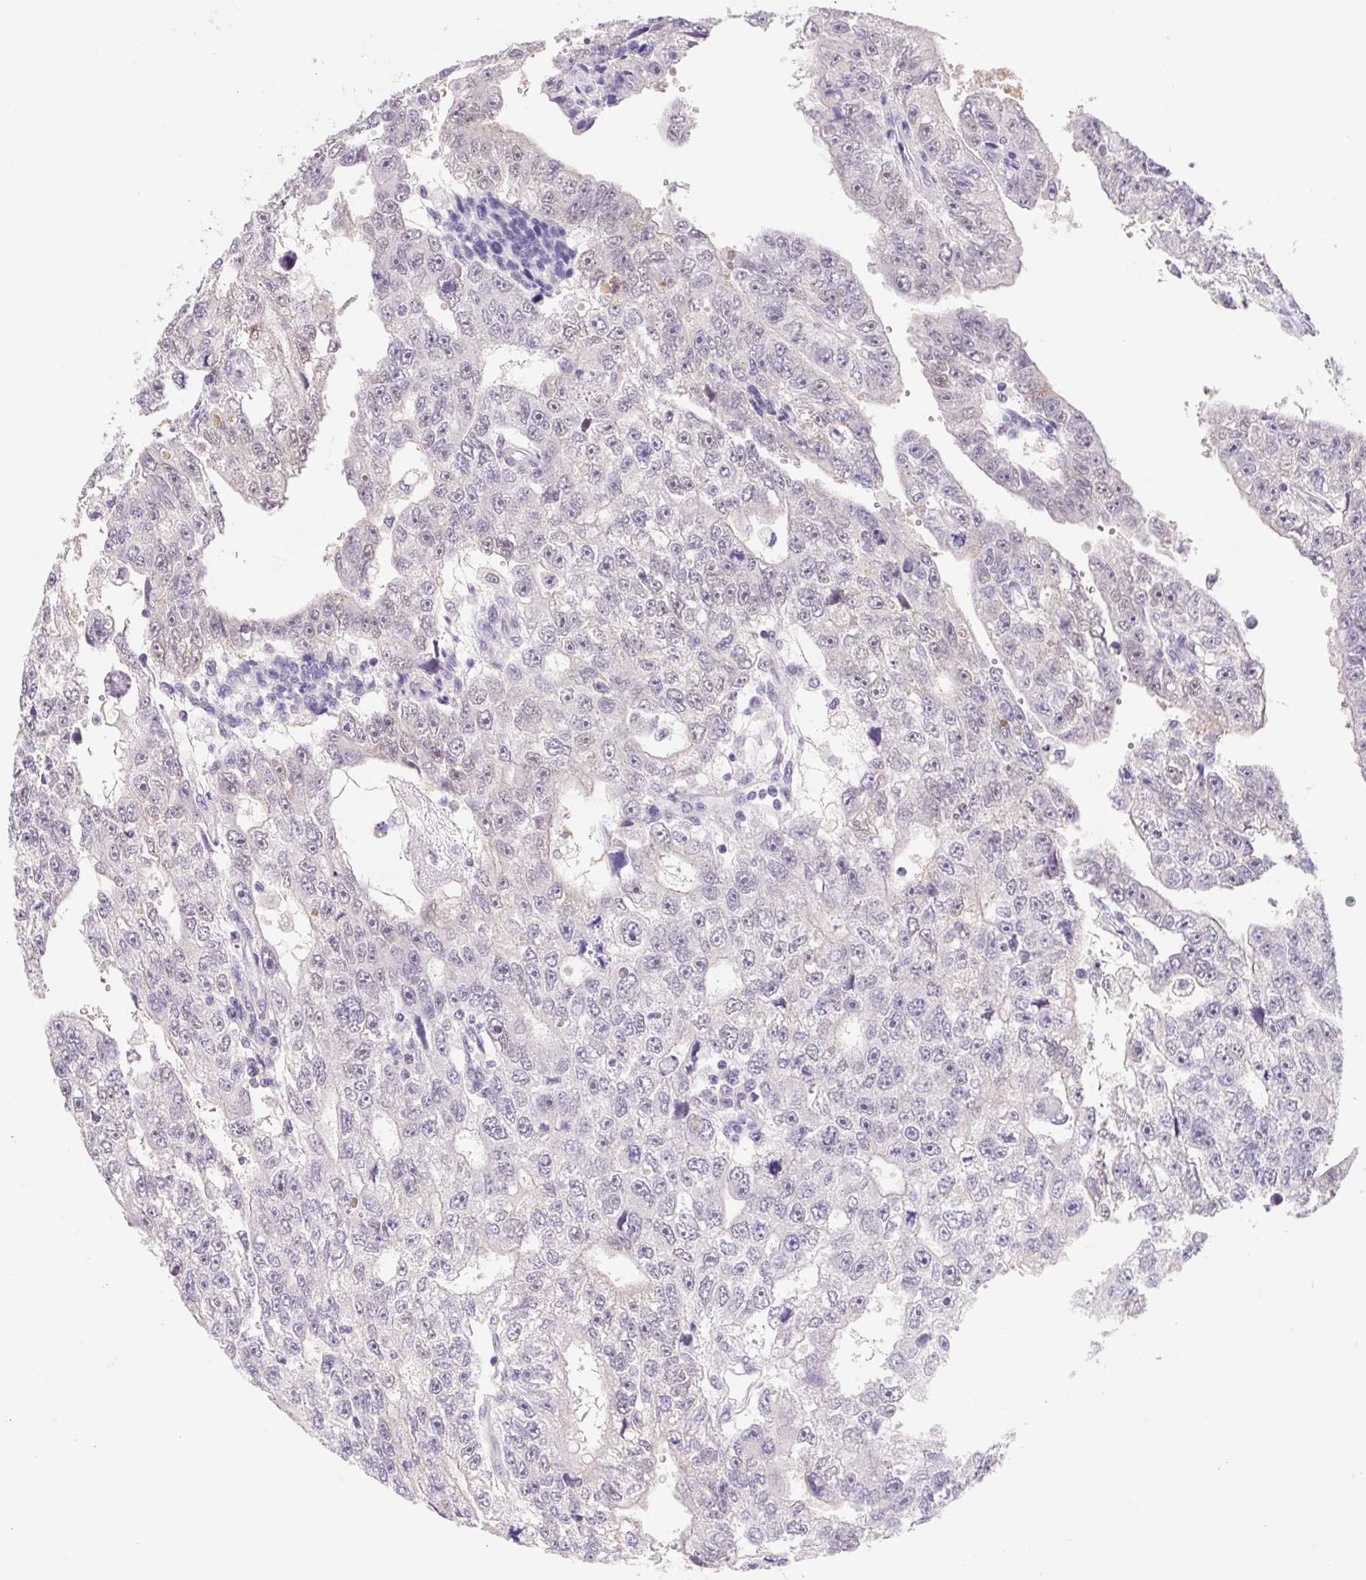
{"staining": {"intensity": "negative", "quantity": "none", "location": "none"}, "tissue": "testis cancer", "cell_type": "Tumor cells", "image_type": "cancer", "snomed": [{"axis": "morphology", "description": "Carcinoma, Embryonal, NOS"}, {"axis": "topography", "description": "Testis"}], "caption": "This image is of testis cancer stained with immunohistochemistry to label a protein in brown with the nuclei are counter-stained blue. There is no expression in tumor cells. (Brightfield microscopy of DAB immunohistochemistry at high magnification).", "gene": "L3MBTL4", "patient": {"sex": "male", "age": 20}}